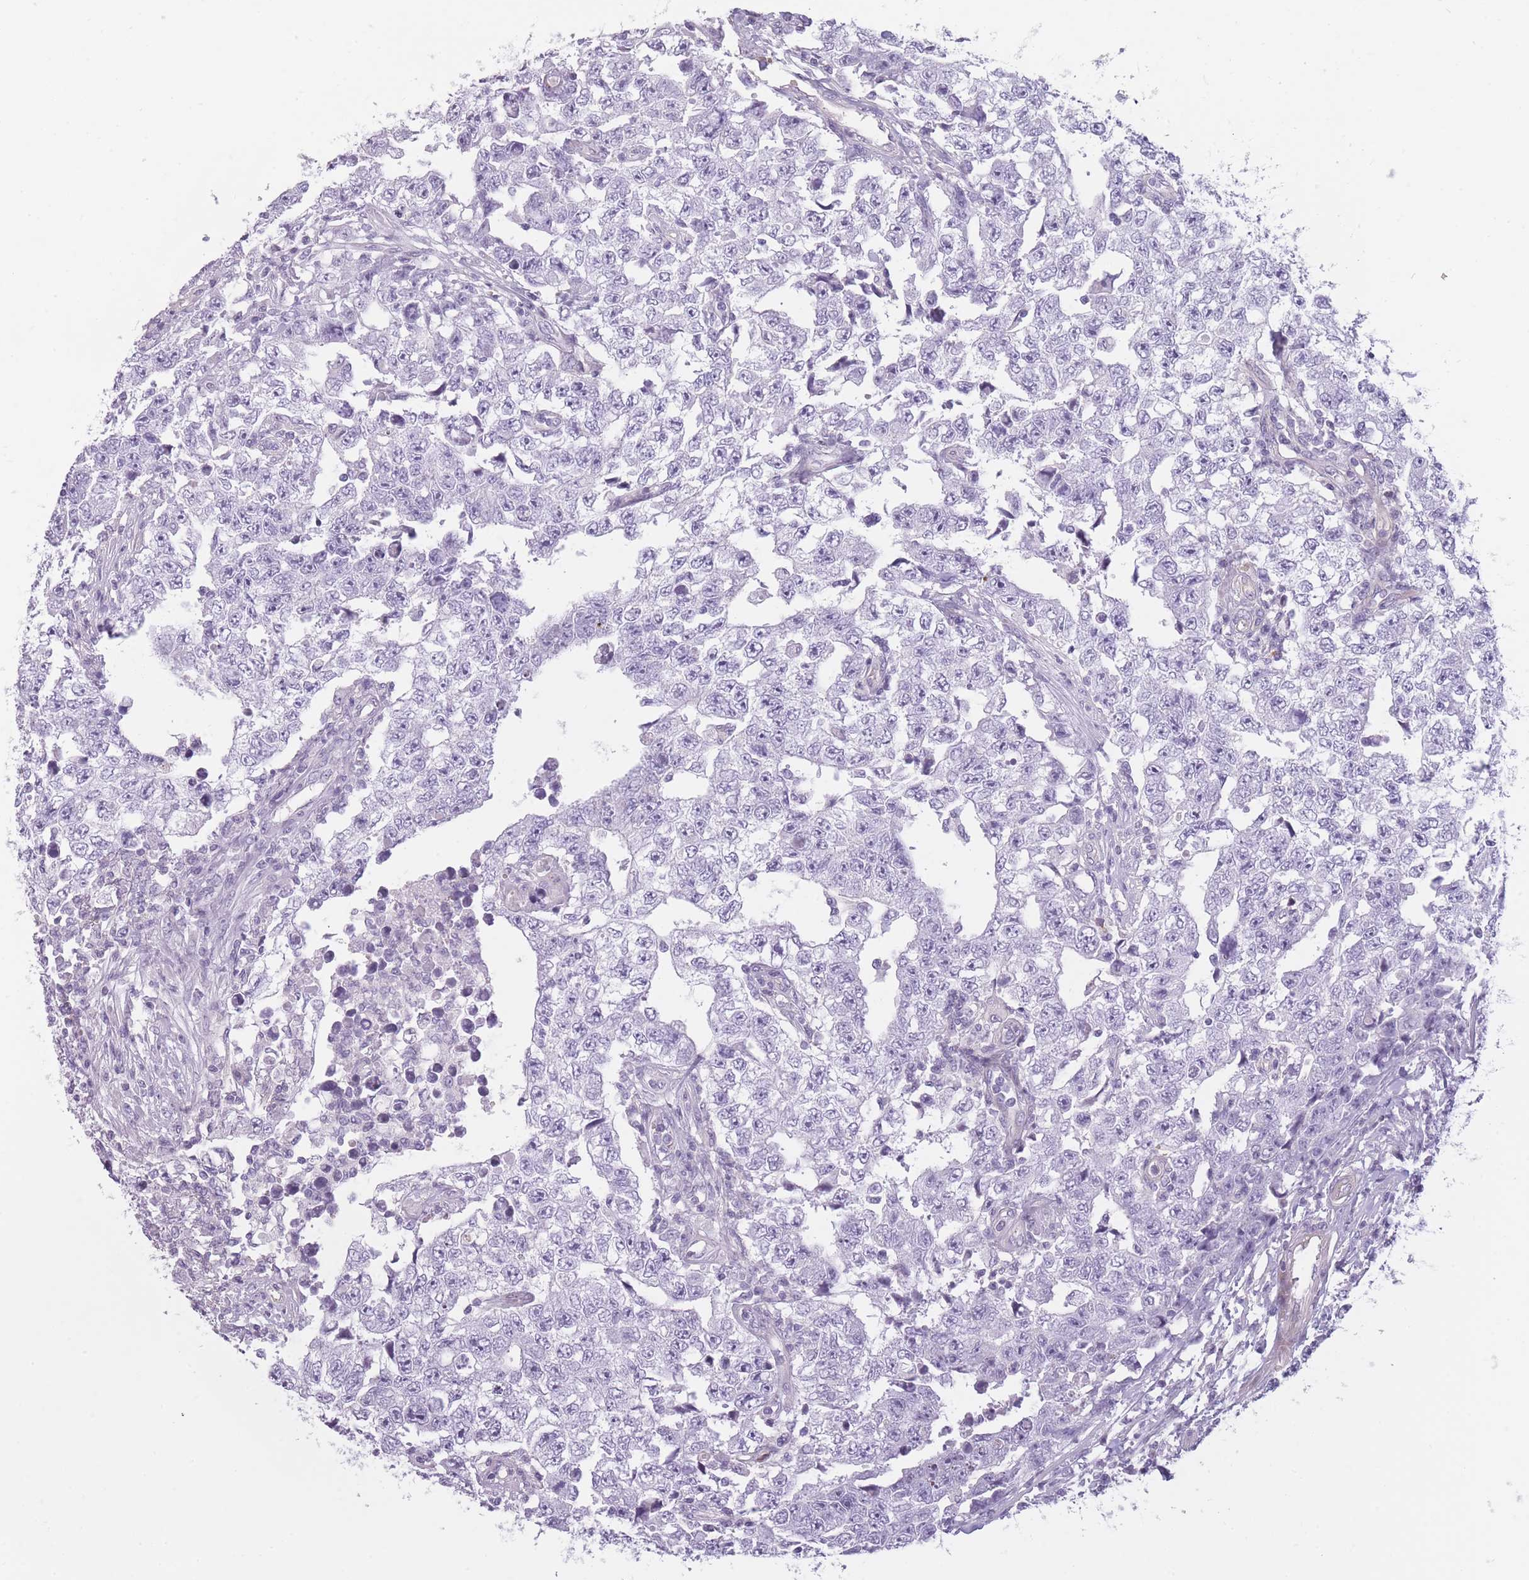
{"staining": {"intensity": "negative", "quantity": "none", "location": "none"}, "tissue": "testis cancer", "cell_type": "Tumor cells", "image_type": "cancer", "snomed": [{"axis": "morphology", "description": "Carcinoma, Embryonal, NOS"}, {"axis": "topography", "description": "Testis"}], "caption": "This is an IHC image of human testis cancer. There is no staining in tumor cells.", "gene": "GGT1", "patient": {"sex": "male", "age": 25}}